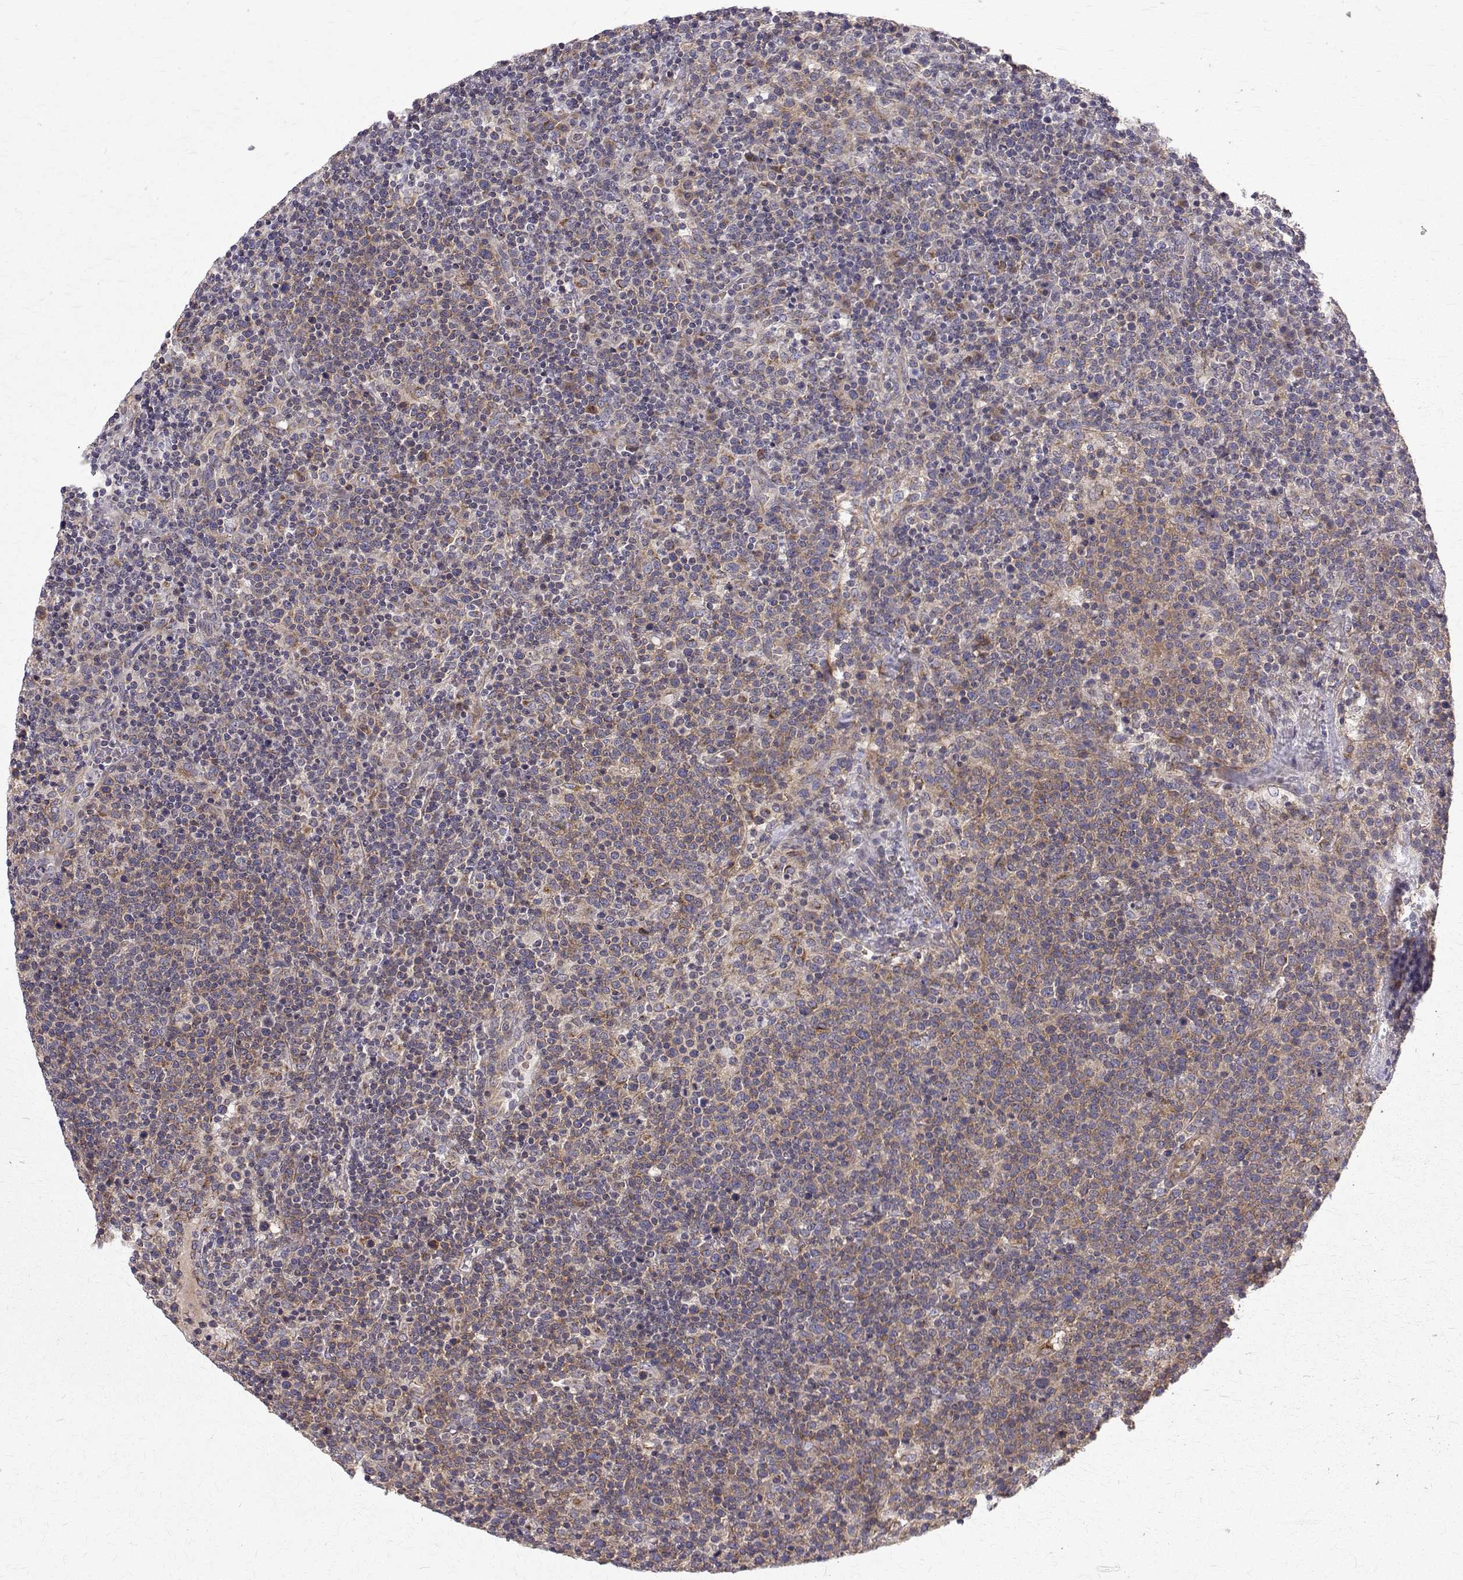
{"staining": {"intensity": "weak", "quantity": "<25%", "location": "cytoplasmic/membranous"}, "tissue": "lymphoma", "cell_type": "Tumor cells", "image_type": "cancer", "snomed": [{"axis": "morphology", "description": "Malignant lymphoma, non-Hodgkin's type, High grade"}, {"axis": "topography", "description": "Lymph node"}], "caption": "Immunohistochemistry photomicrograph of neoplastic tissue: lymphoma stained with DAB (3,3'-diaminobenzidine) displays no significant protein positivity in tumor cells. Brightfield microscopy of immunohistochemistry (IHC) stained with DAB (3,3'-diaminobenzidine) (brown) and hematoxylin (blue), captured at high magnification.", "gene": "ARFGAP1", "patient": {"sex": "male", "age": 61}}